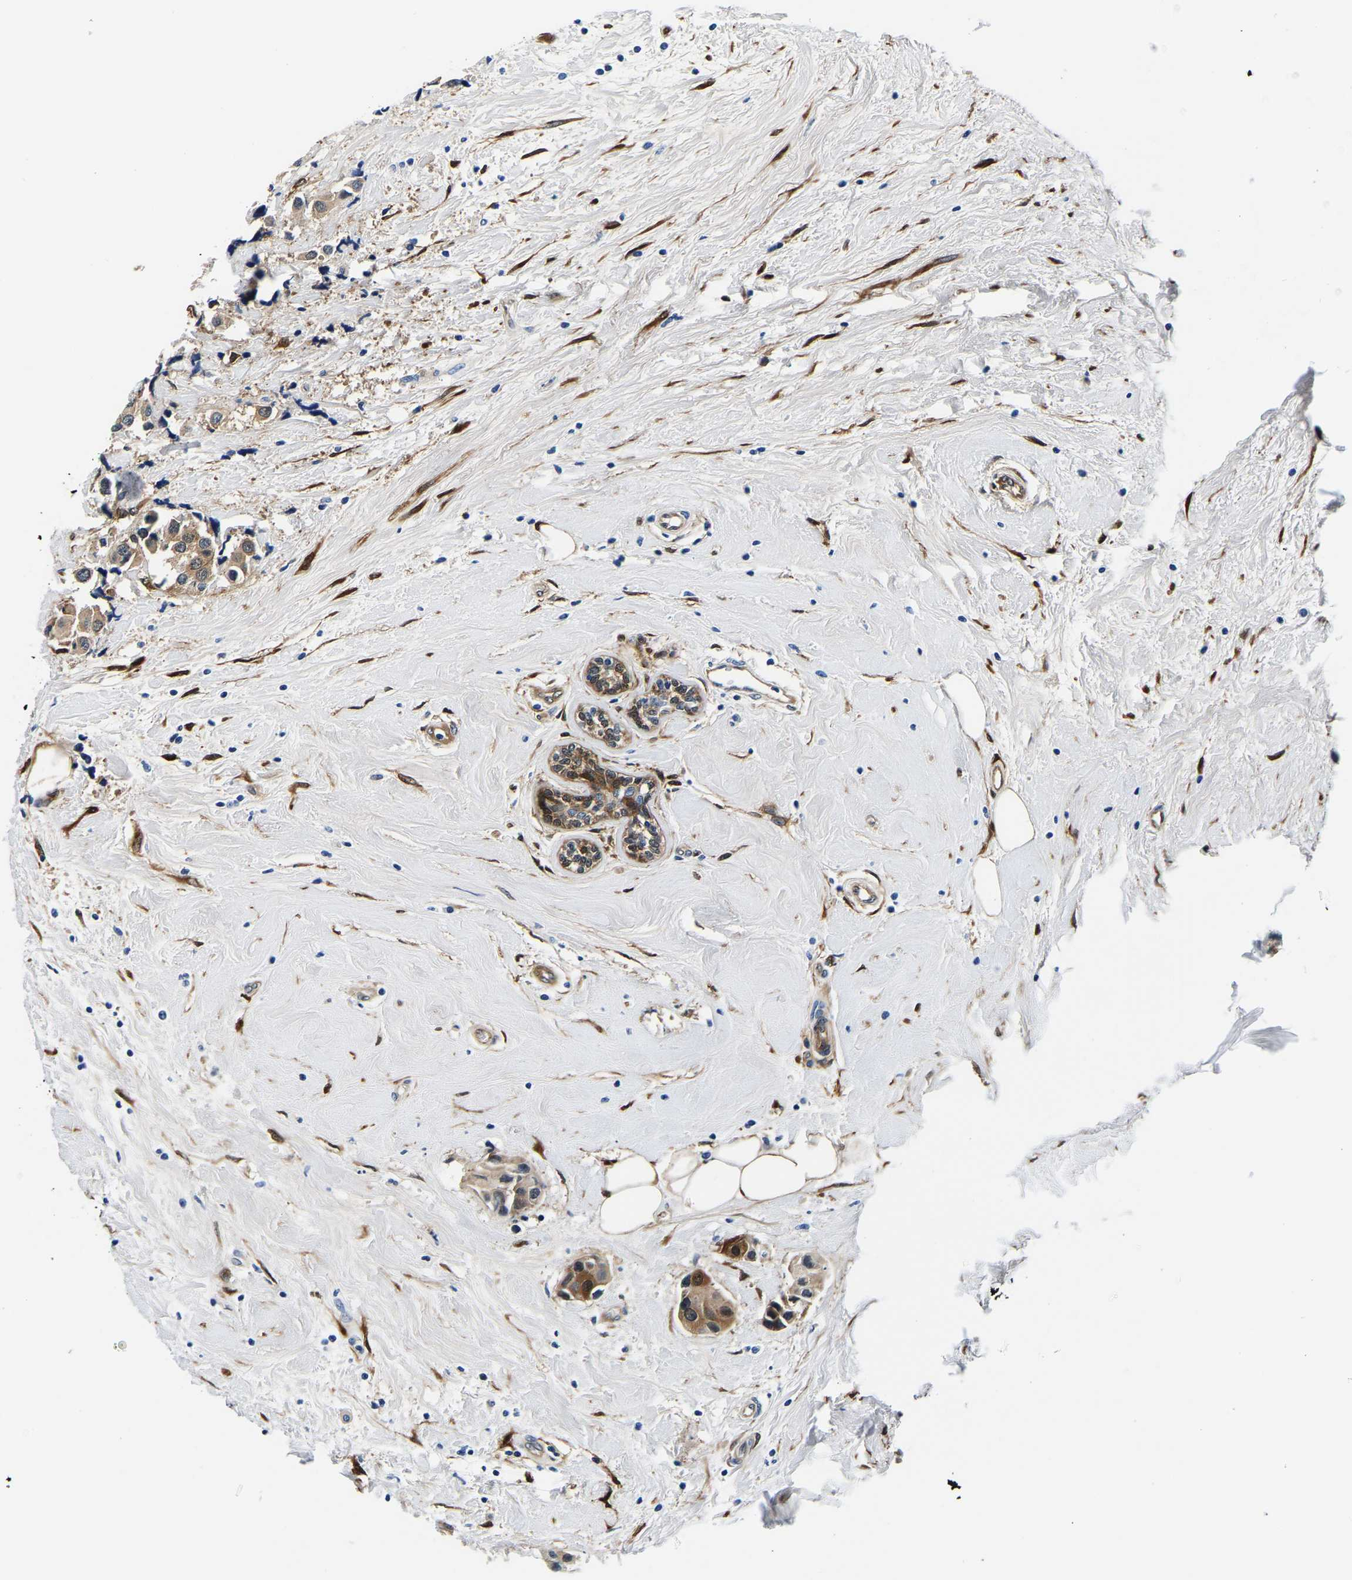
{"staining": {"intensity": "moderate", "quantity": ">75%", "location": "cytoplasmic/membranous"}, "tissue": "breast cancer", "cell_type": "Tumor cells", "image_type": "cancer", "snomed": [{"axis": "morphology", "description": "Normal tissue, NOS"}, {"axis": "morphology", "description": "Duct carcinoma"}, {"axis": "topography", "description": "Breast"}], "caption": "The histopathology image shows immunohistochemical staining of breast infiltrating ductal carcinoma. There is moderate cytoplasmic/membranous positivity is identified in about >75% of tumor cells.", "gene": "S100A13", "patient": {"sex": "female", "age": 39}}